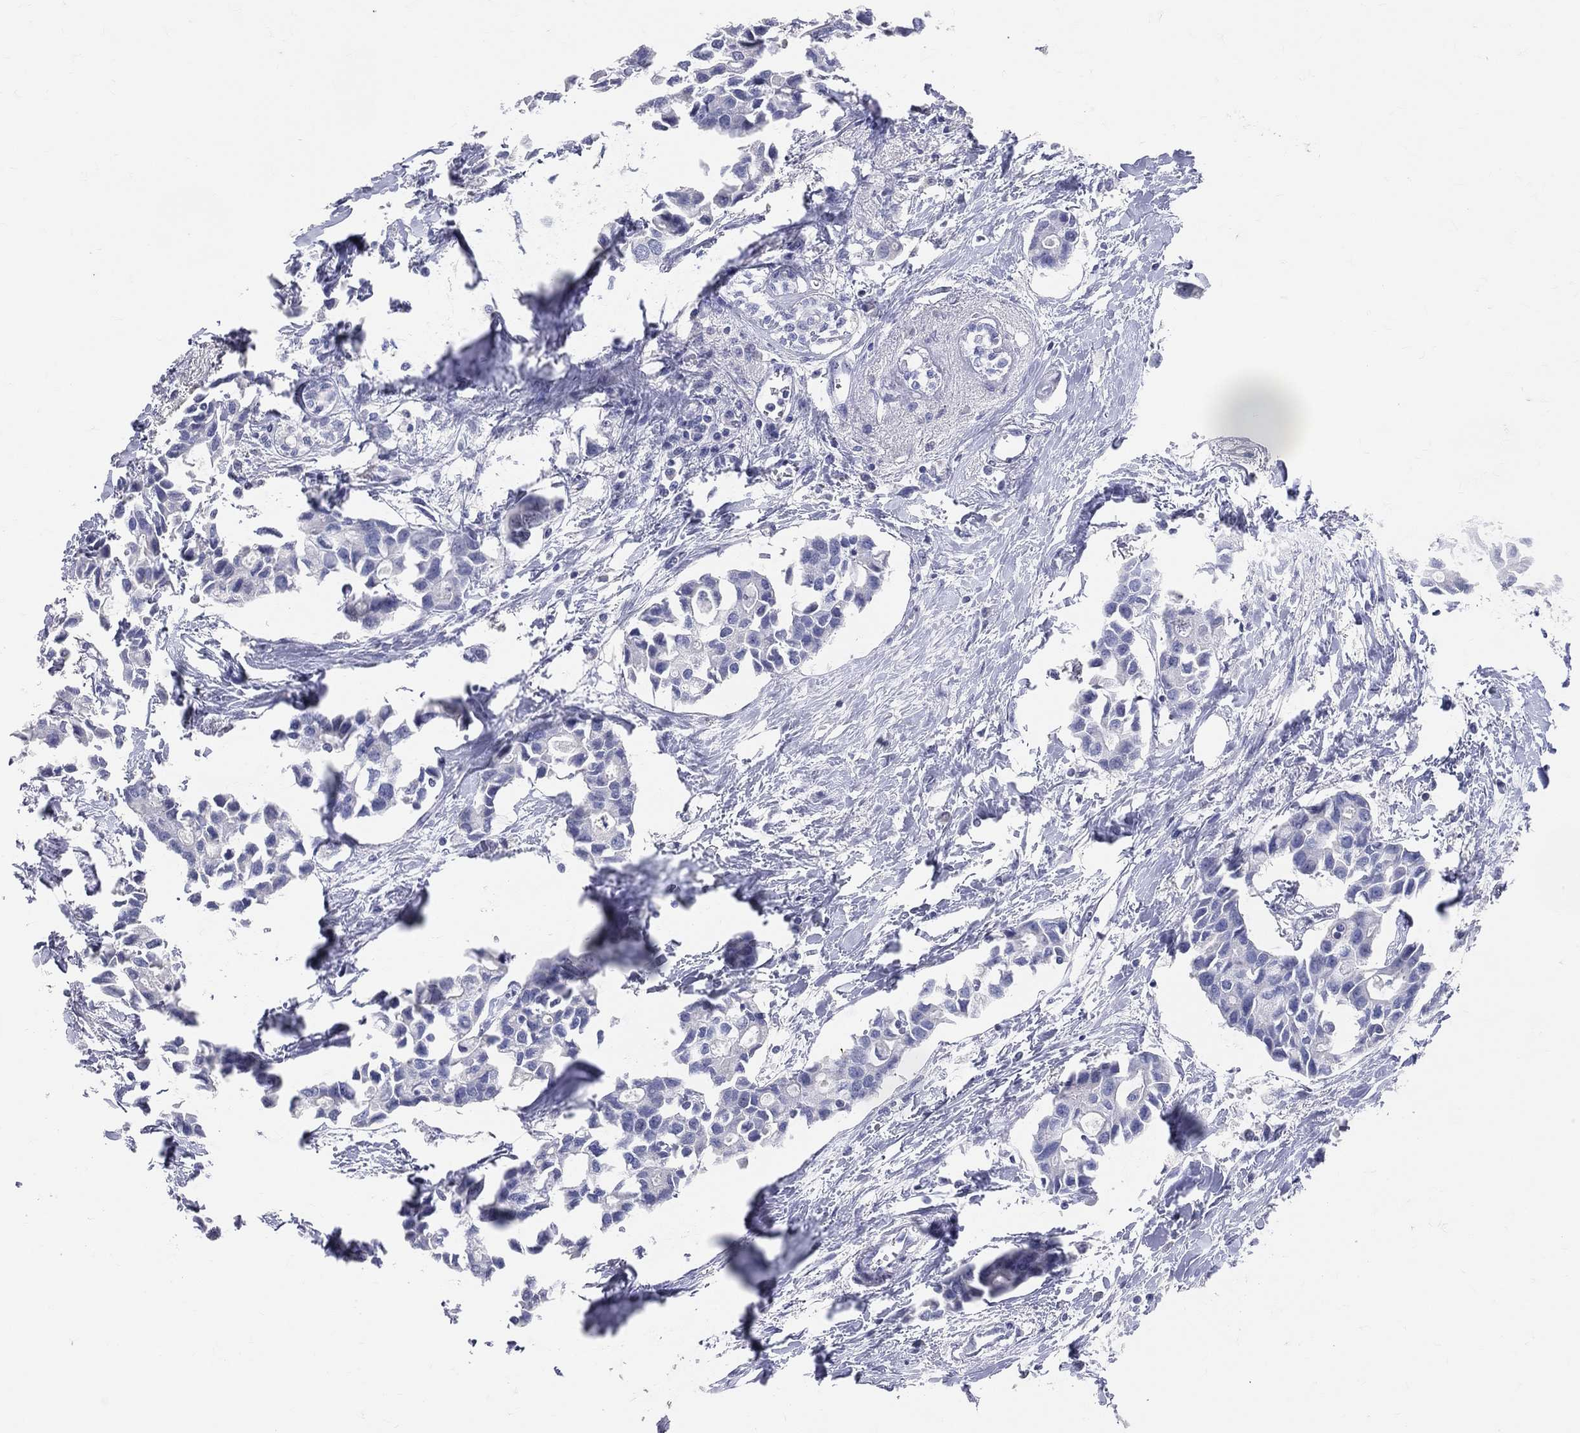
{"staining": {"intensity": "negative", "quantity": "none", "location": "none"}, "tissue": "breast cancer", "cell_type": "Tumor cells", "image_type": "cancer", "snomed": [{"axis": "morphology", "description": "Duct carcinoma"}, {"axis": "topography", "description": "Breast"}], "caption": "IHC of breast cancer reveals no positivity in tumor cells.", "gene": "LAT", "patient": {"sex": "female", "age": 83}}